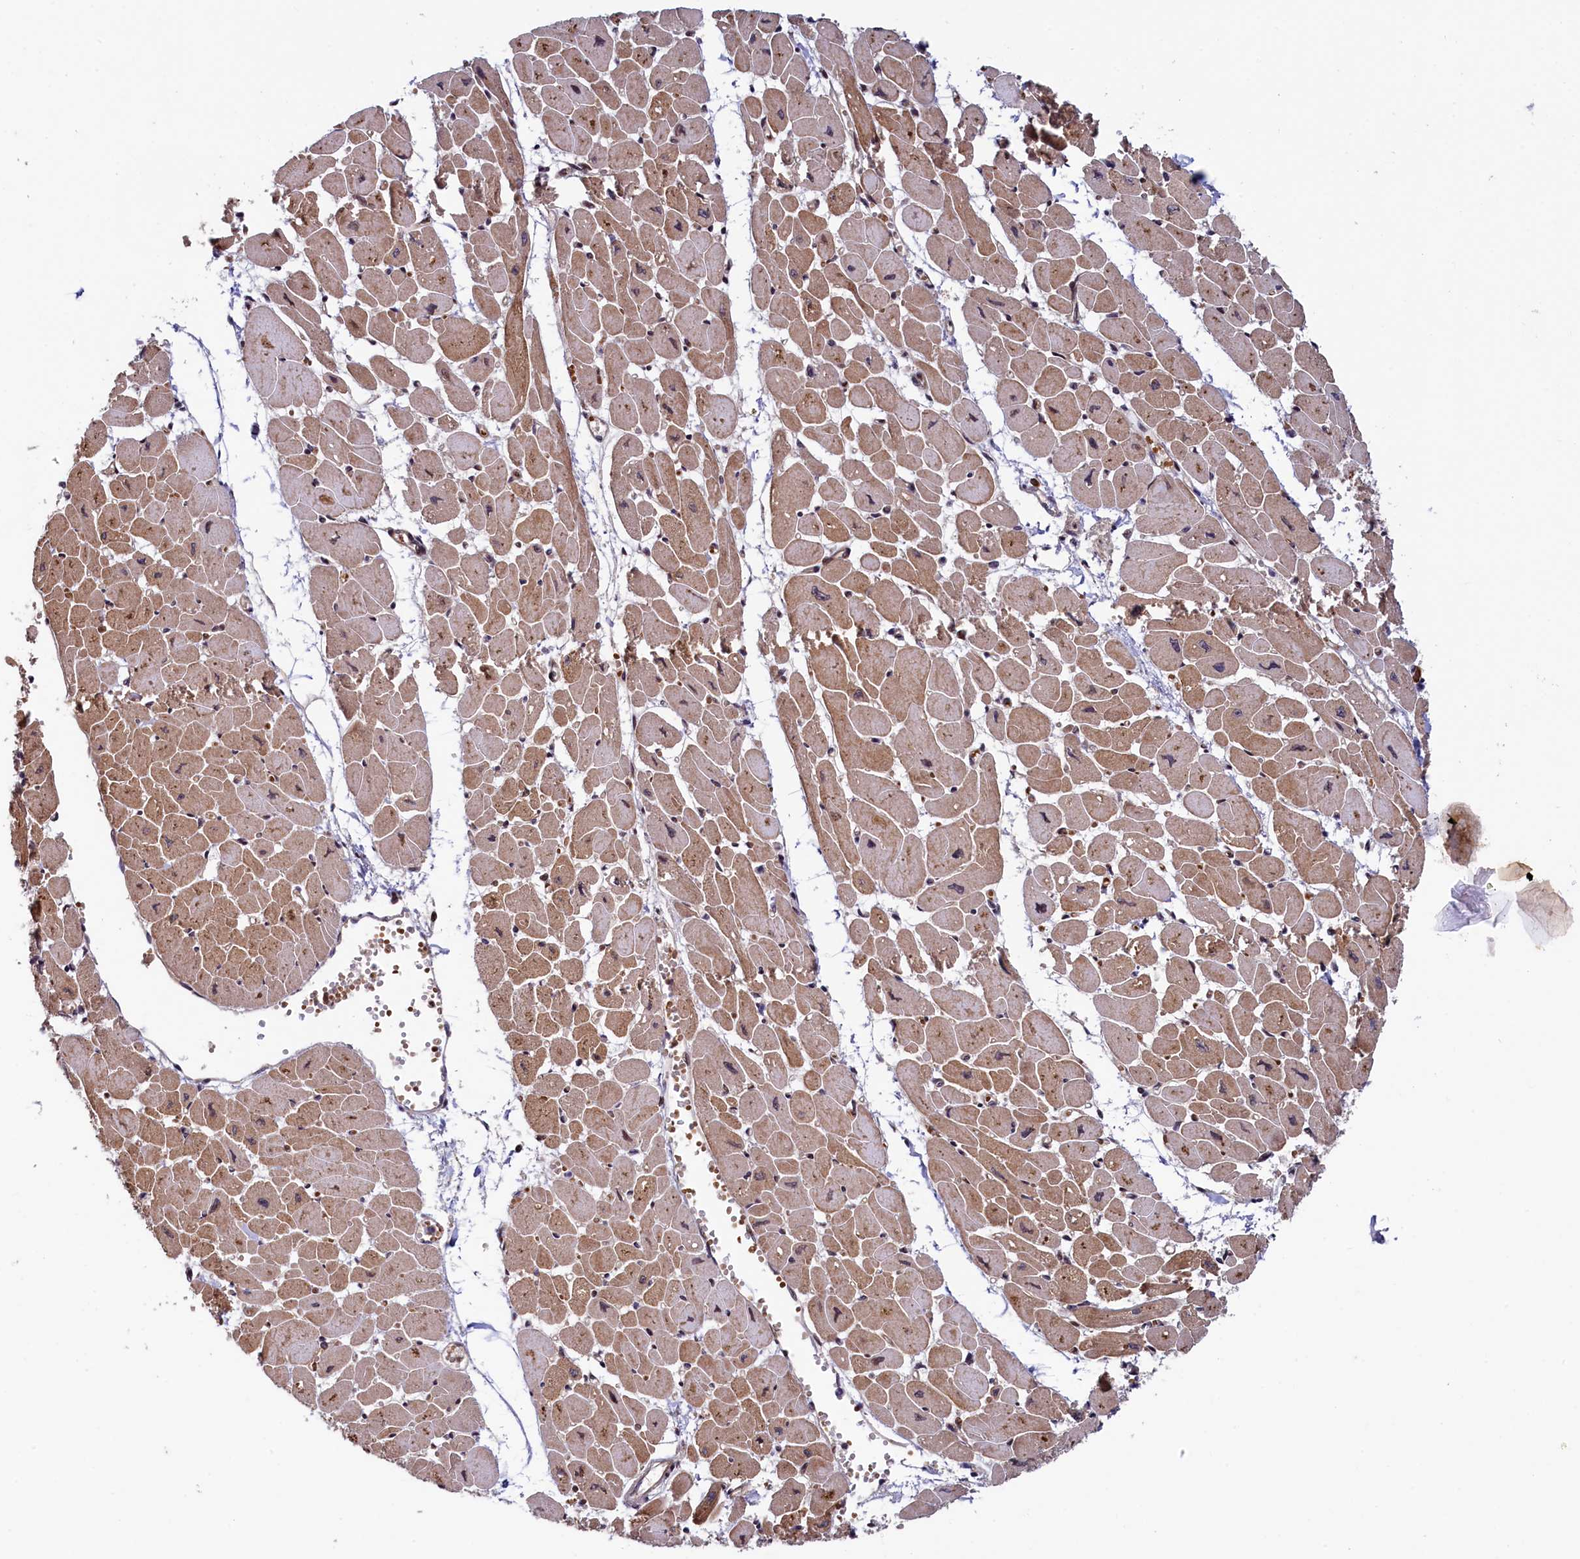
{"staining": {"intensity": "moderate", "quantity": ">75%", "location": "cytoplasmic/membranous,nuclear"}, "tissue": "heart muscle", "cell_type": "Cardiomyocytes", "image_type": "normal", "snomed": [{"axis": "morphology", "description": "Normal tissue, NOS"}, {"axis": "topography", "description": "Heart"}], "caption": "Protein expression analysis of unremarkable human heart muscle reveals moderate cytoplasmic/membranous,nuclear staining in approximately >75% of cardiomyocytes.", "gene": "LEO1", "patient": {"sex": "female", "age": 54}}